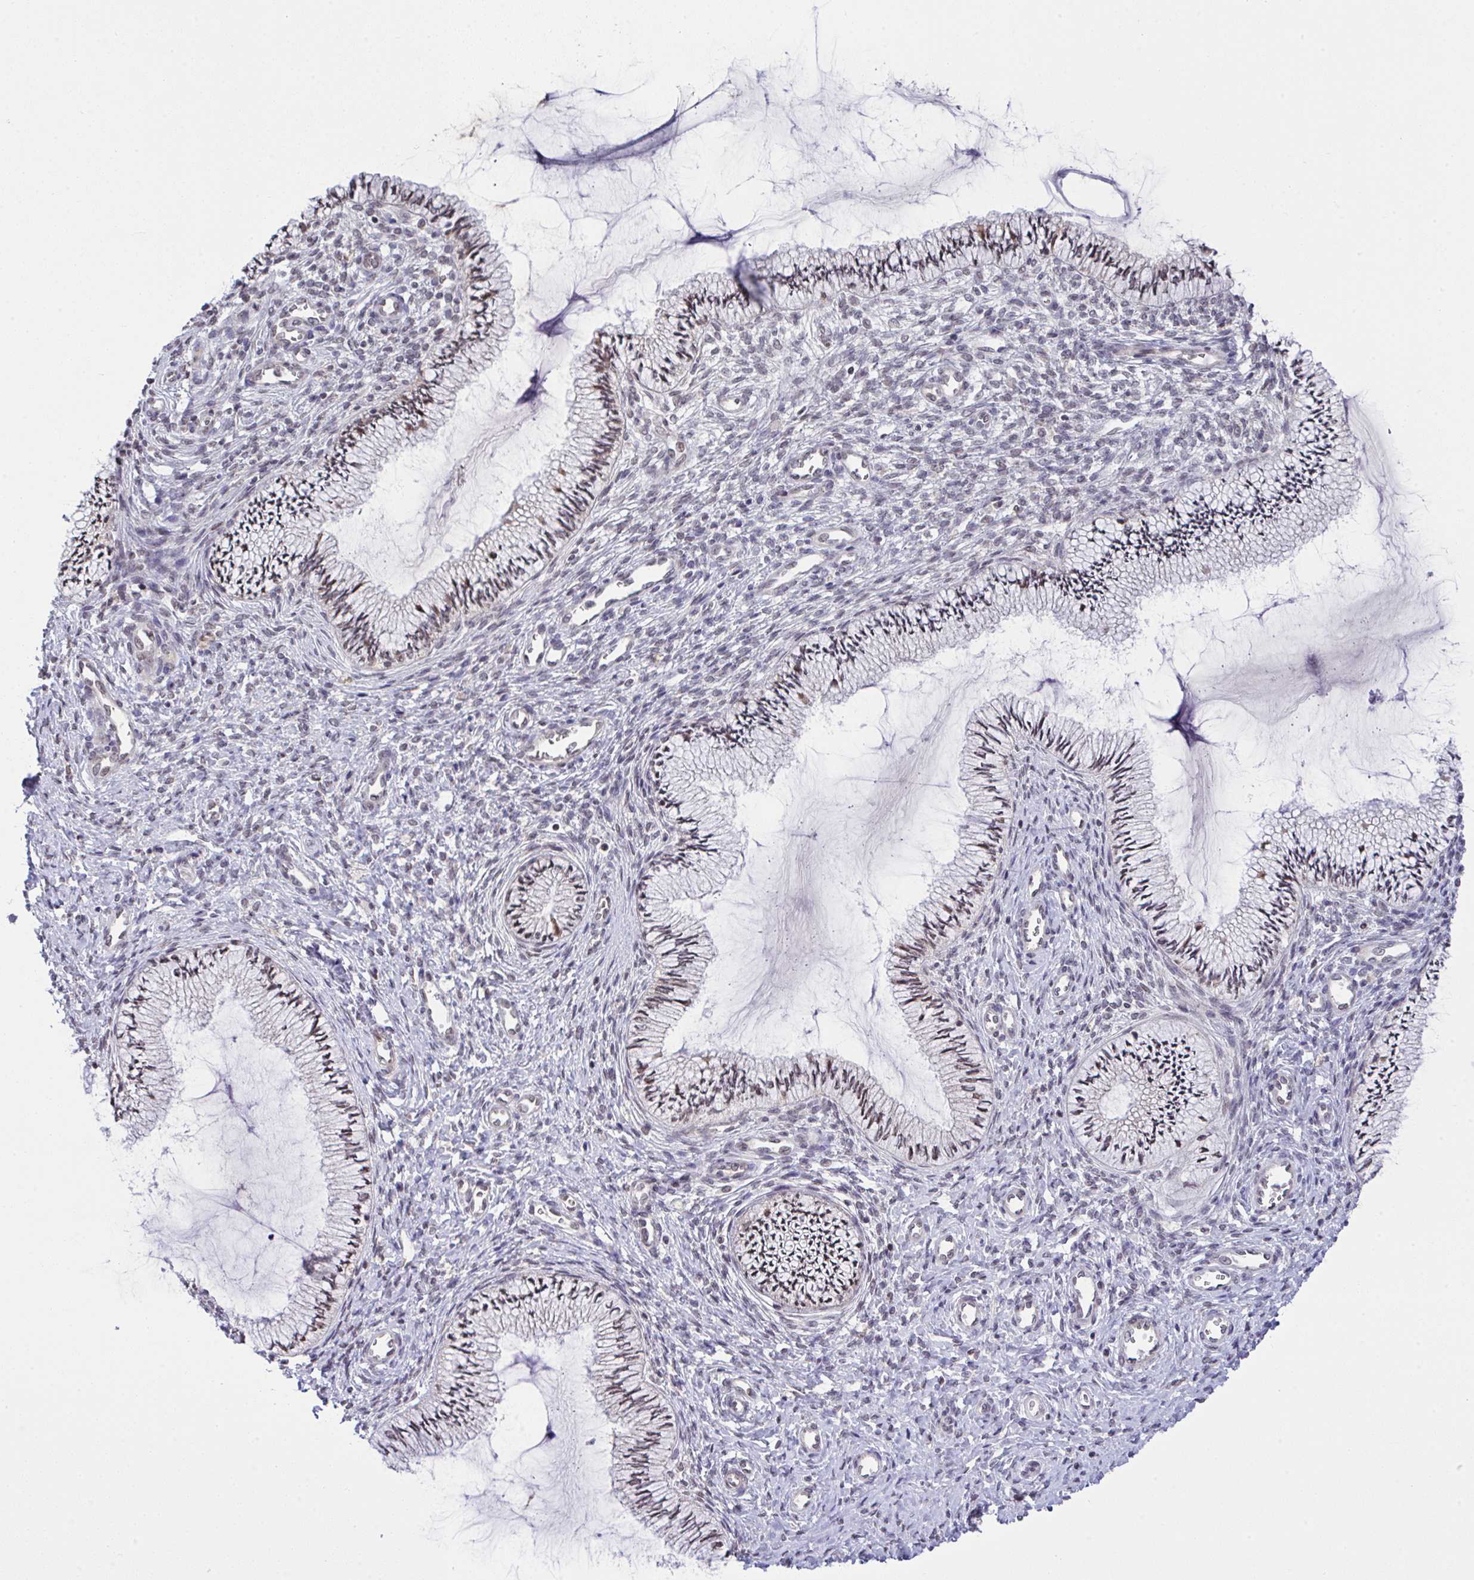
{"staining": {"intensity": "moderate", "quantity": "<25%", "location": "nuclear"}, "tissue": "cervix", "cell_type": "Glandular cells", "image_type": "normal", "snomed": [{"axis": "morphology", "description": "Normal tissue, NOS"}, {"axis": "topography", "description": "Cervix"}], "caption": "Protein expression analysis of unremarkable human cervix reveals moderate nuclear staining in about <25% of glandular cells. The protein of interest is shown in brown color, while the nuclei are stained blue.", "gene": "C9orf64", "patient": {"sex": "female", "age": 24}}